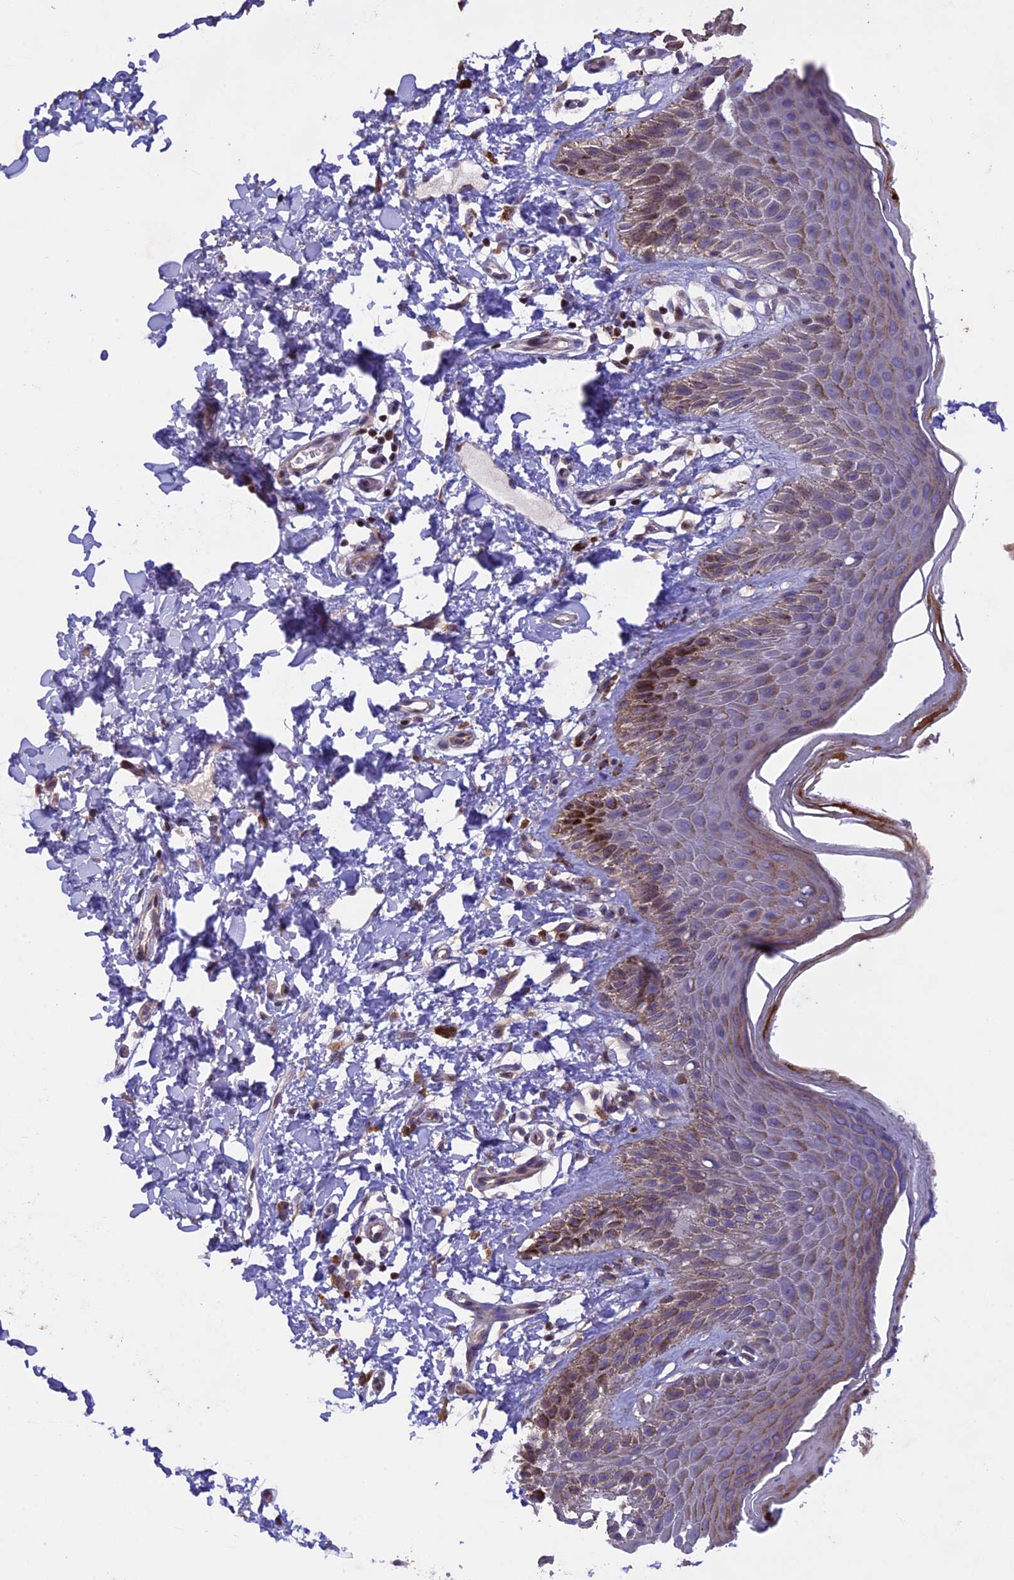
{"staining": {"intensity": "moderate", "quantity": "<25%", "location": "cytoplasmic/membranous"}, "tissue": "skin", "cell_type": "Epidermal cells", "image_type": "normal", "snomed": [{"axis": "morphology", "description": "Normal tissue, NOS"}, {"axis": "topography", "description": "Anal"}], "caption": "Protein staining of benign skin demonstrates moderate cytoplasmic/membranous positivity in about <25% of epidermal cells.", "gene": "MAN2C1", "patient": {"sex": "male", "age": 44}}